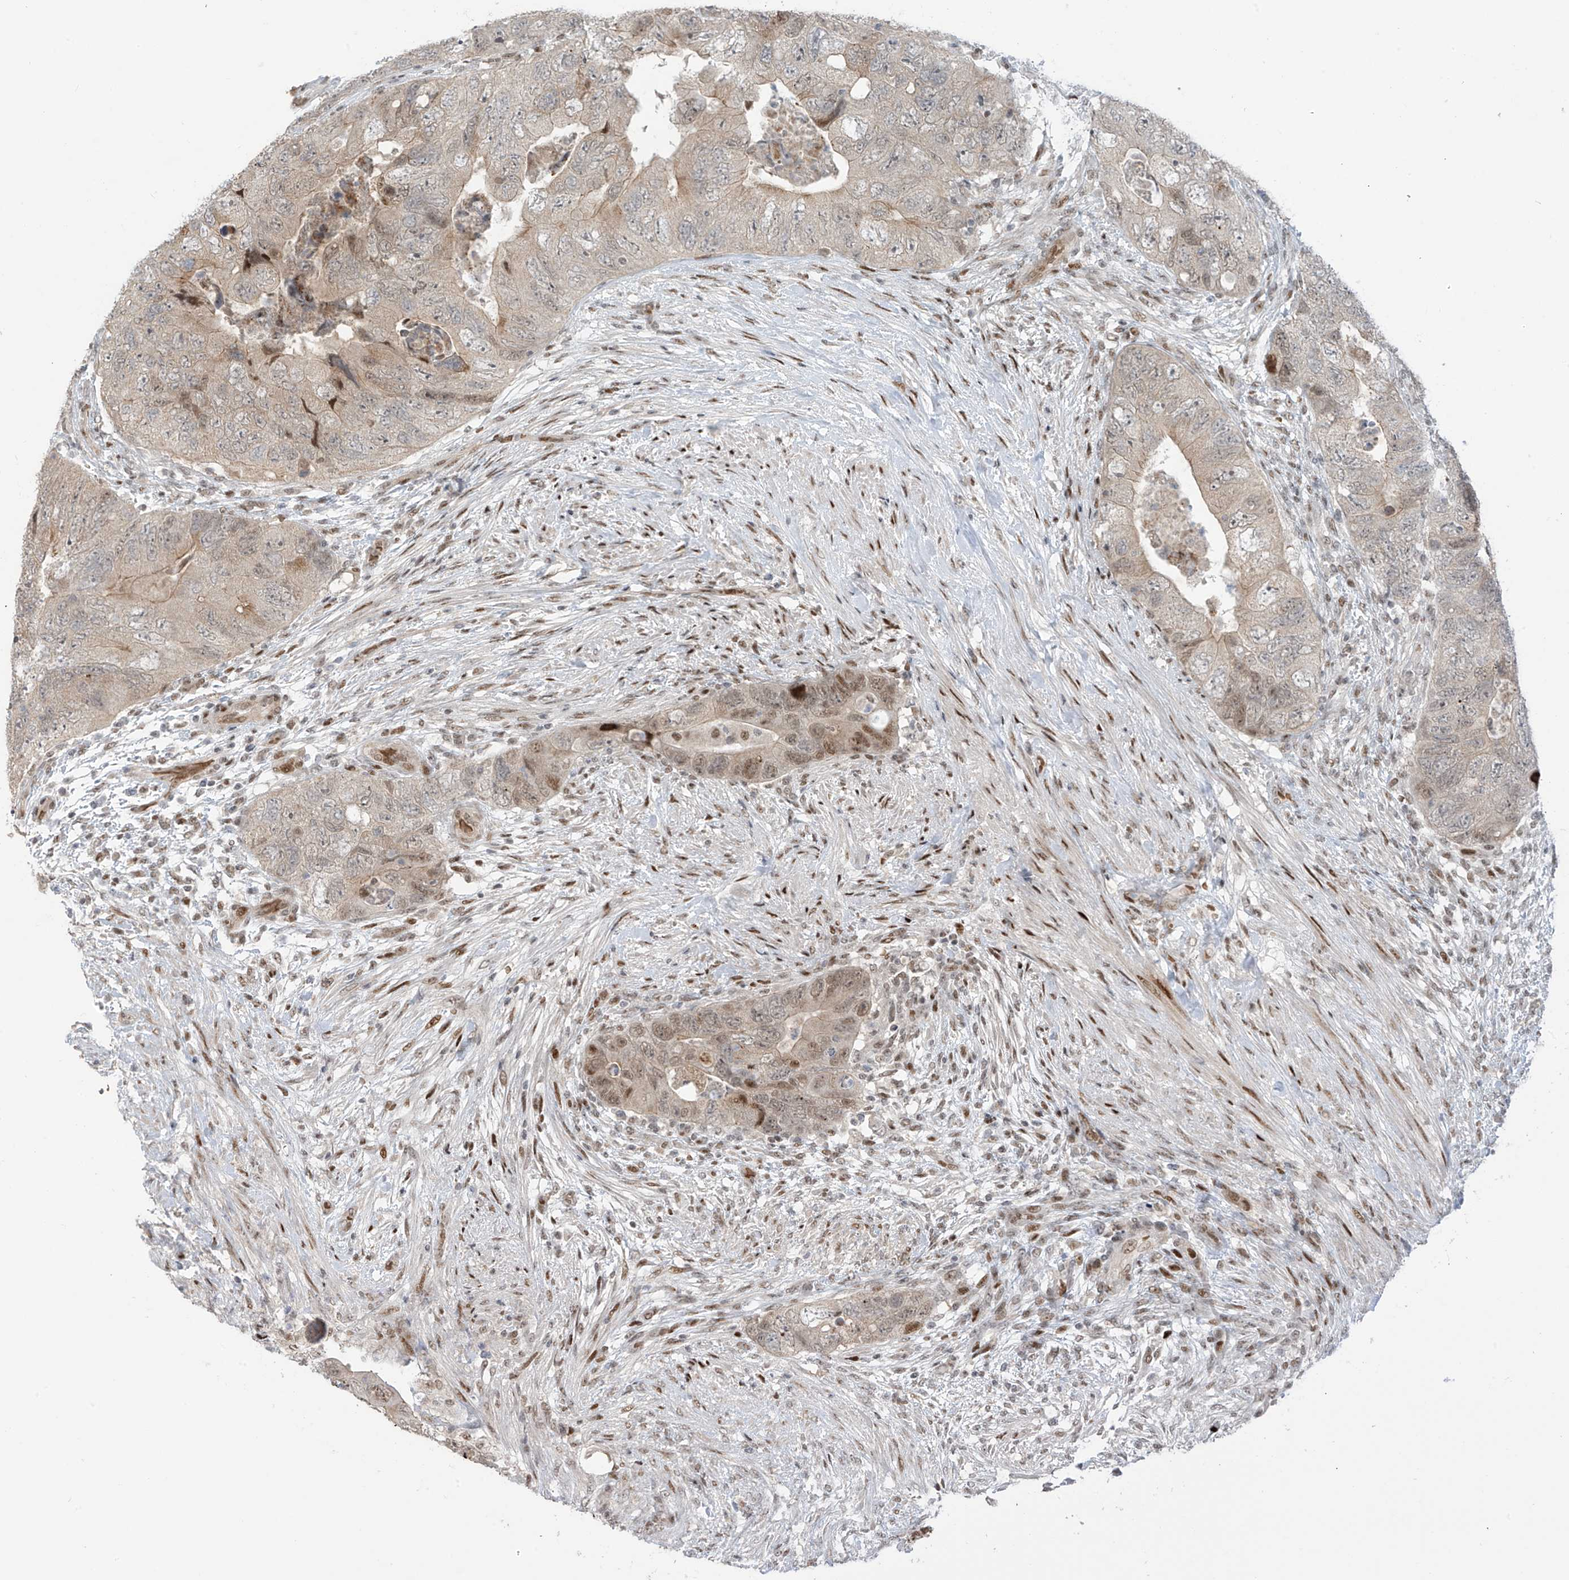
{"staining": {"intensity": "weak", "quantity": ">75%", "location": "cytoplasmic/membranous,nuclear"}, "tissue": "colorectal cancer", "cell_type": "Tumor cells", "image_type": "cancer", "snomed": [{"axis": "morphology", "description": "Adenocarcinoma, NOS"}, {"axis": "topography", "description": "Rectum"}], "caption": "The micrograph reveals immunohistochemical staining of colorectal cancer. There is weak cytoplasmic/membranous and nuclear staining is present in approximately >75% of tumor cells.", "gene": "ZCWPW2", "patient": {"sex": "male", "age": 63}}